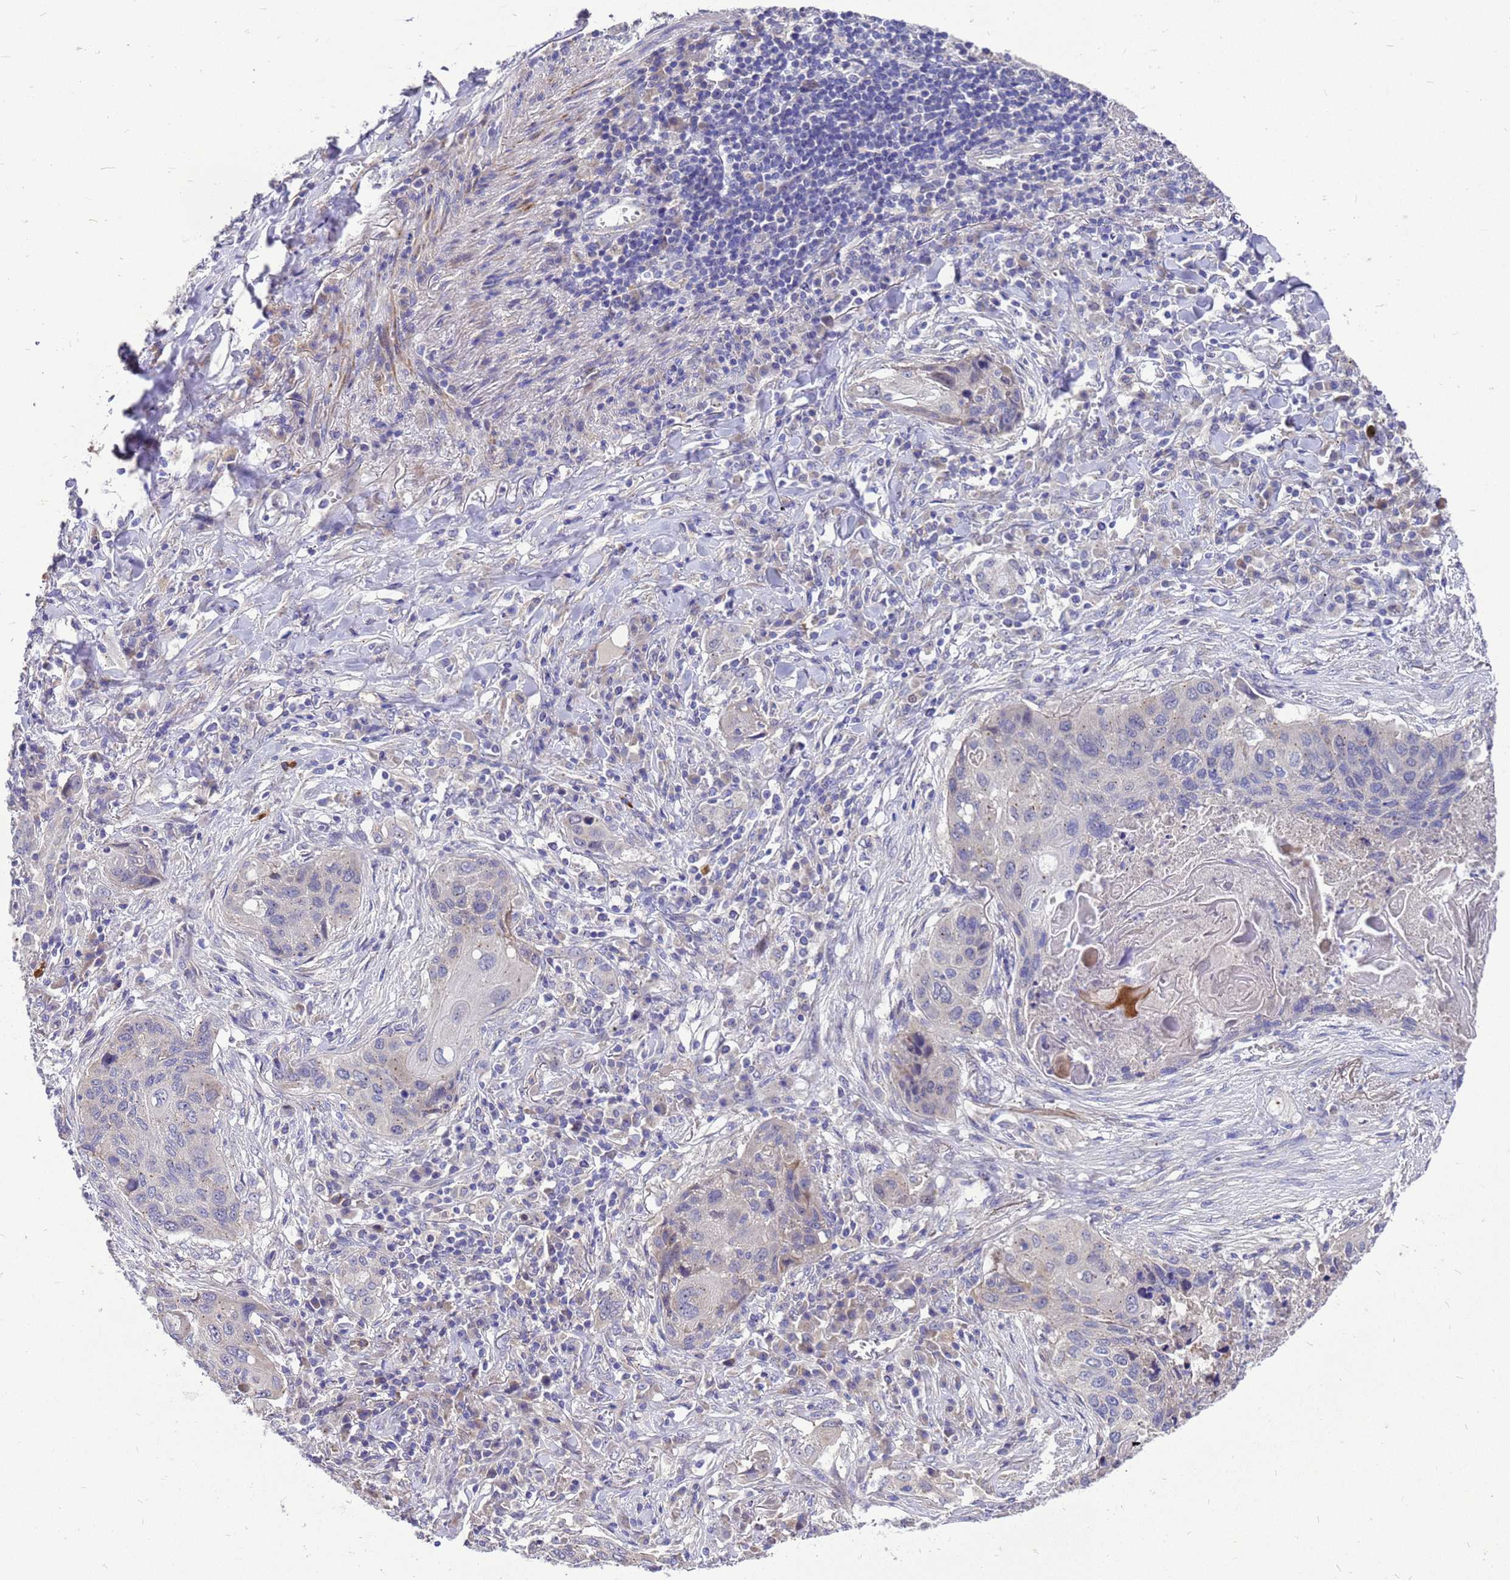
{"staining": {"intensity": "negative", "quantity": "none", "location": "none"}, "tissue": "lung cancer", "cell_type": "Tumor cells", "image_type": "cancer", "snomed": [{"axis": "morphology", "description": "Squamous cell carcinoma, NOS"}, {"axis": "topography", "description": "Lung"}], "caption": "Immunohistochemistry (IHC) micrograph of human lung squamous cell carcinoma stained for a protein (brown), which exhibits no expression in tumor cells. (DAB IHC visualized using brightfield microscopy, high magnification).", "gene": "POP7", "patient": {"sex": "female", "age": 63}}